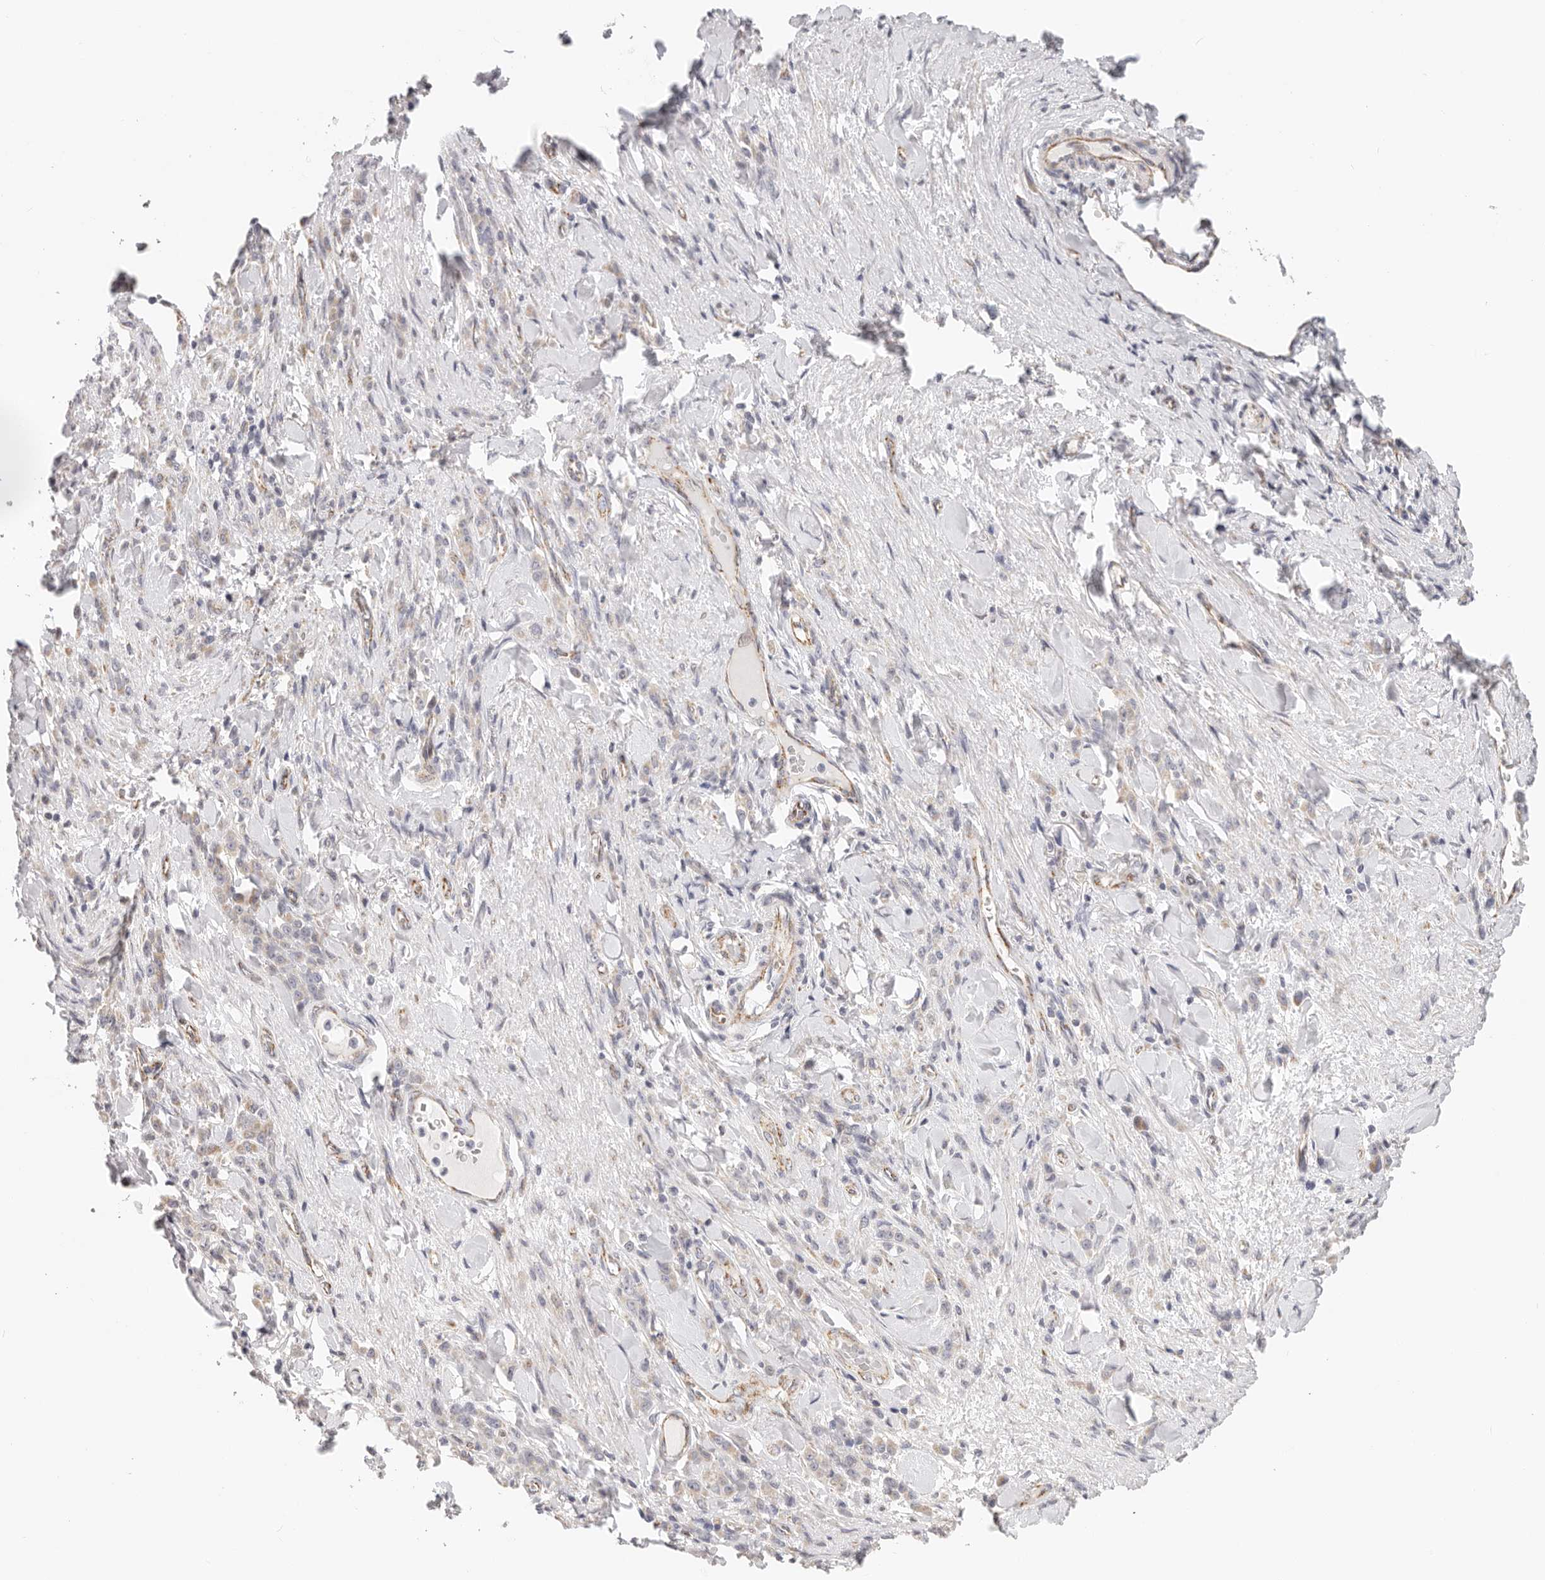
{"staining": {"intensity": "negative", "quantity": "none", "location": "none"}, "tissue": "stomach cancer", "cell_type": "Tumor cells", "image_type": "cancer", "snomed": [{"axis": "morphology", "description": "Normal tissue, NOS"}, {"axis": "morphology", "description": "Adenocarcinoma, NOS"}, {"axis": "topography", "description": "Stomach"}], "caption": "Immunohistochemistry image of human stomach cancer (adenocarcinoma) stained for a protein (brown), which exhibits no staining in tumor cells. The staining is performed using DAB (3,3'-diaminobenzidine) brown chromogen with nuclei counter-stained in using hematoxylin.", "gene": "AFDN", "patient": {"sex": "male", "age": 82}}